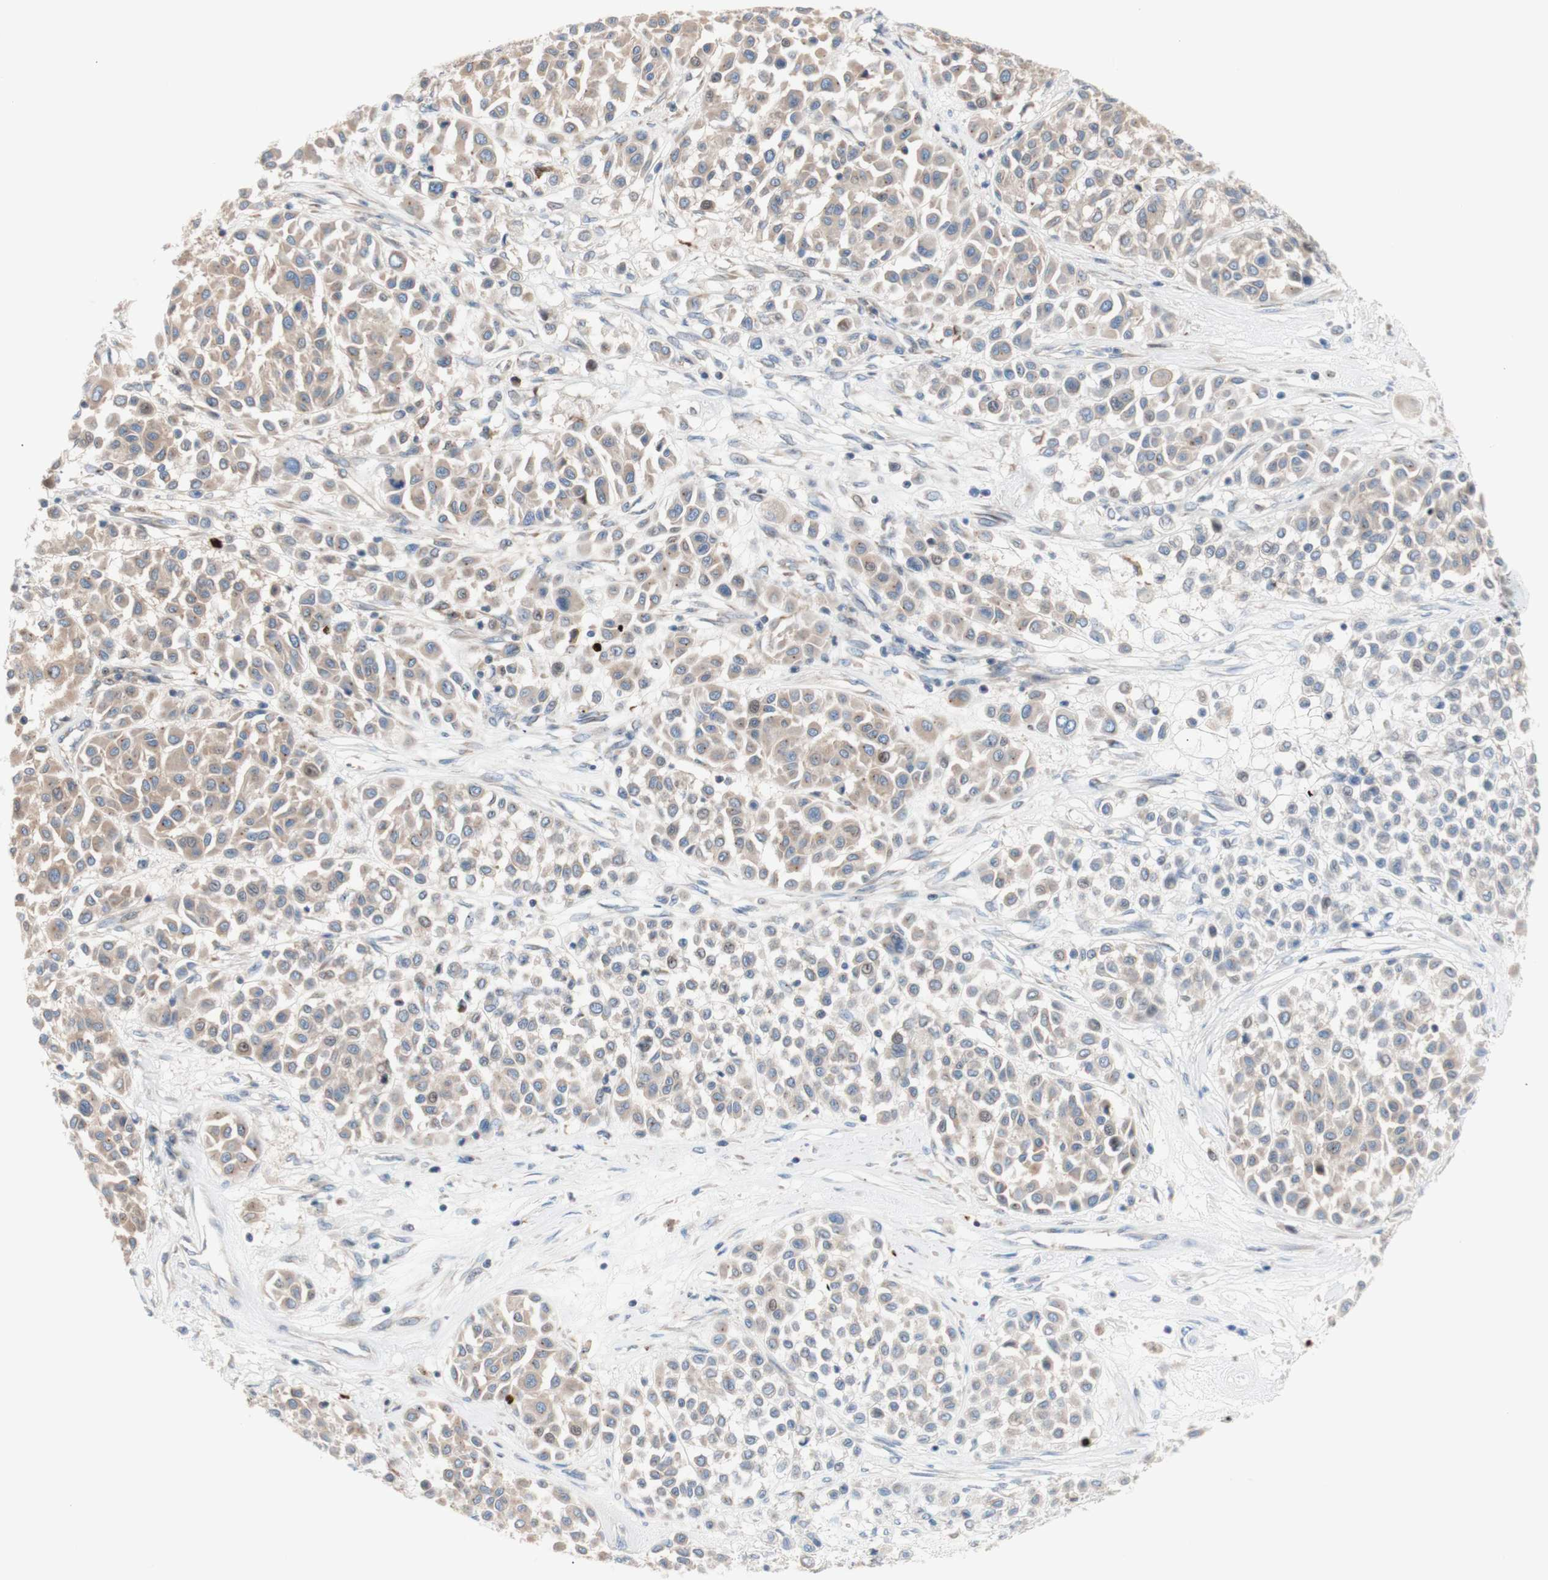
{"staining": {"intensity": "moderate", "quantity": ">75%", "location": "cytoplasmic/membranous"}, "tissue": "melanoma", "cell_type": "Tumor cells", "image_type": "cancer", "snomed": [{"axis": "morphology", "description": "Malignant melanoma, Metastatic site"}, {"axis": "topography", "description": "Soft tissue"}], "caption": "Immunohistochemistry (IHC) micrograph of neoplastic tissue: melanoma stained using immunohistochemistry (IHC) demonstrates medium levels of moderate protein expression localized specifically in the cytoplasmic/membranous of tumor cells, appearing as a cytoplasmic/membranous brown color.", "gene": "USP9X", "patient": {"sex": "male", "age": 41}}